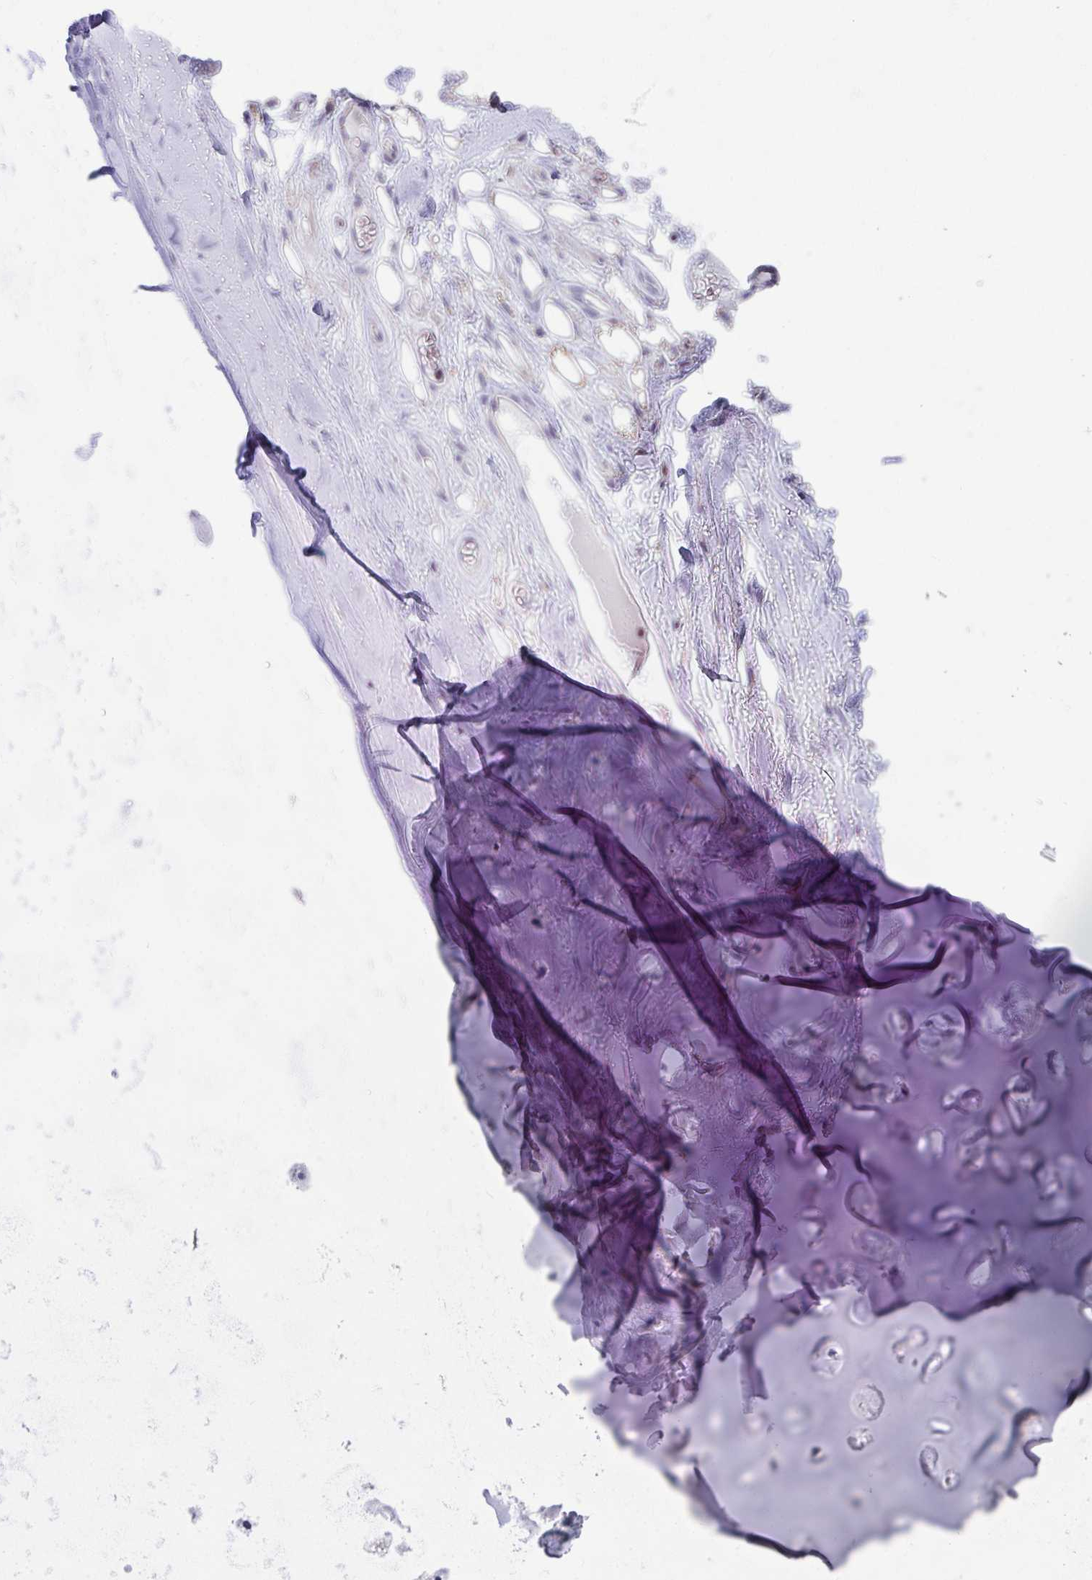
{"staining": {"intensity": "negative", "quantity": "none", "location": "none"}, "tissue": "adipose tissue", "cell_type": "Adipocytes", "image_type": "normal", "snomed": [{"axis": "morphology", "description": "Normal tissue, NOS"}, {"axis": "topography", "description": "Cartilage tissue"}, {"axis": "topography", "description": "Nasopharynx"}, {"axis": "topography", "description": "Thyroid gland"}], "caption": "The IHC photomicrograph has no significant expression in adipocytes of adipose tissue. (DAB (3,3'-diaminobenzidine) immunohistochemistry (IHC) visualized using brightfield microscopy, high magnification).", "gene": "RCC1L", "patient": {"sex": "male", "age": 63}}